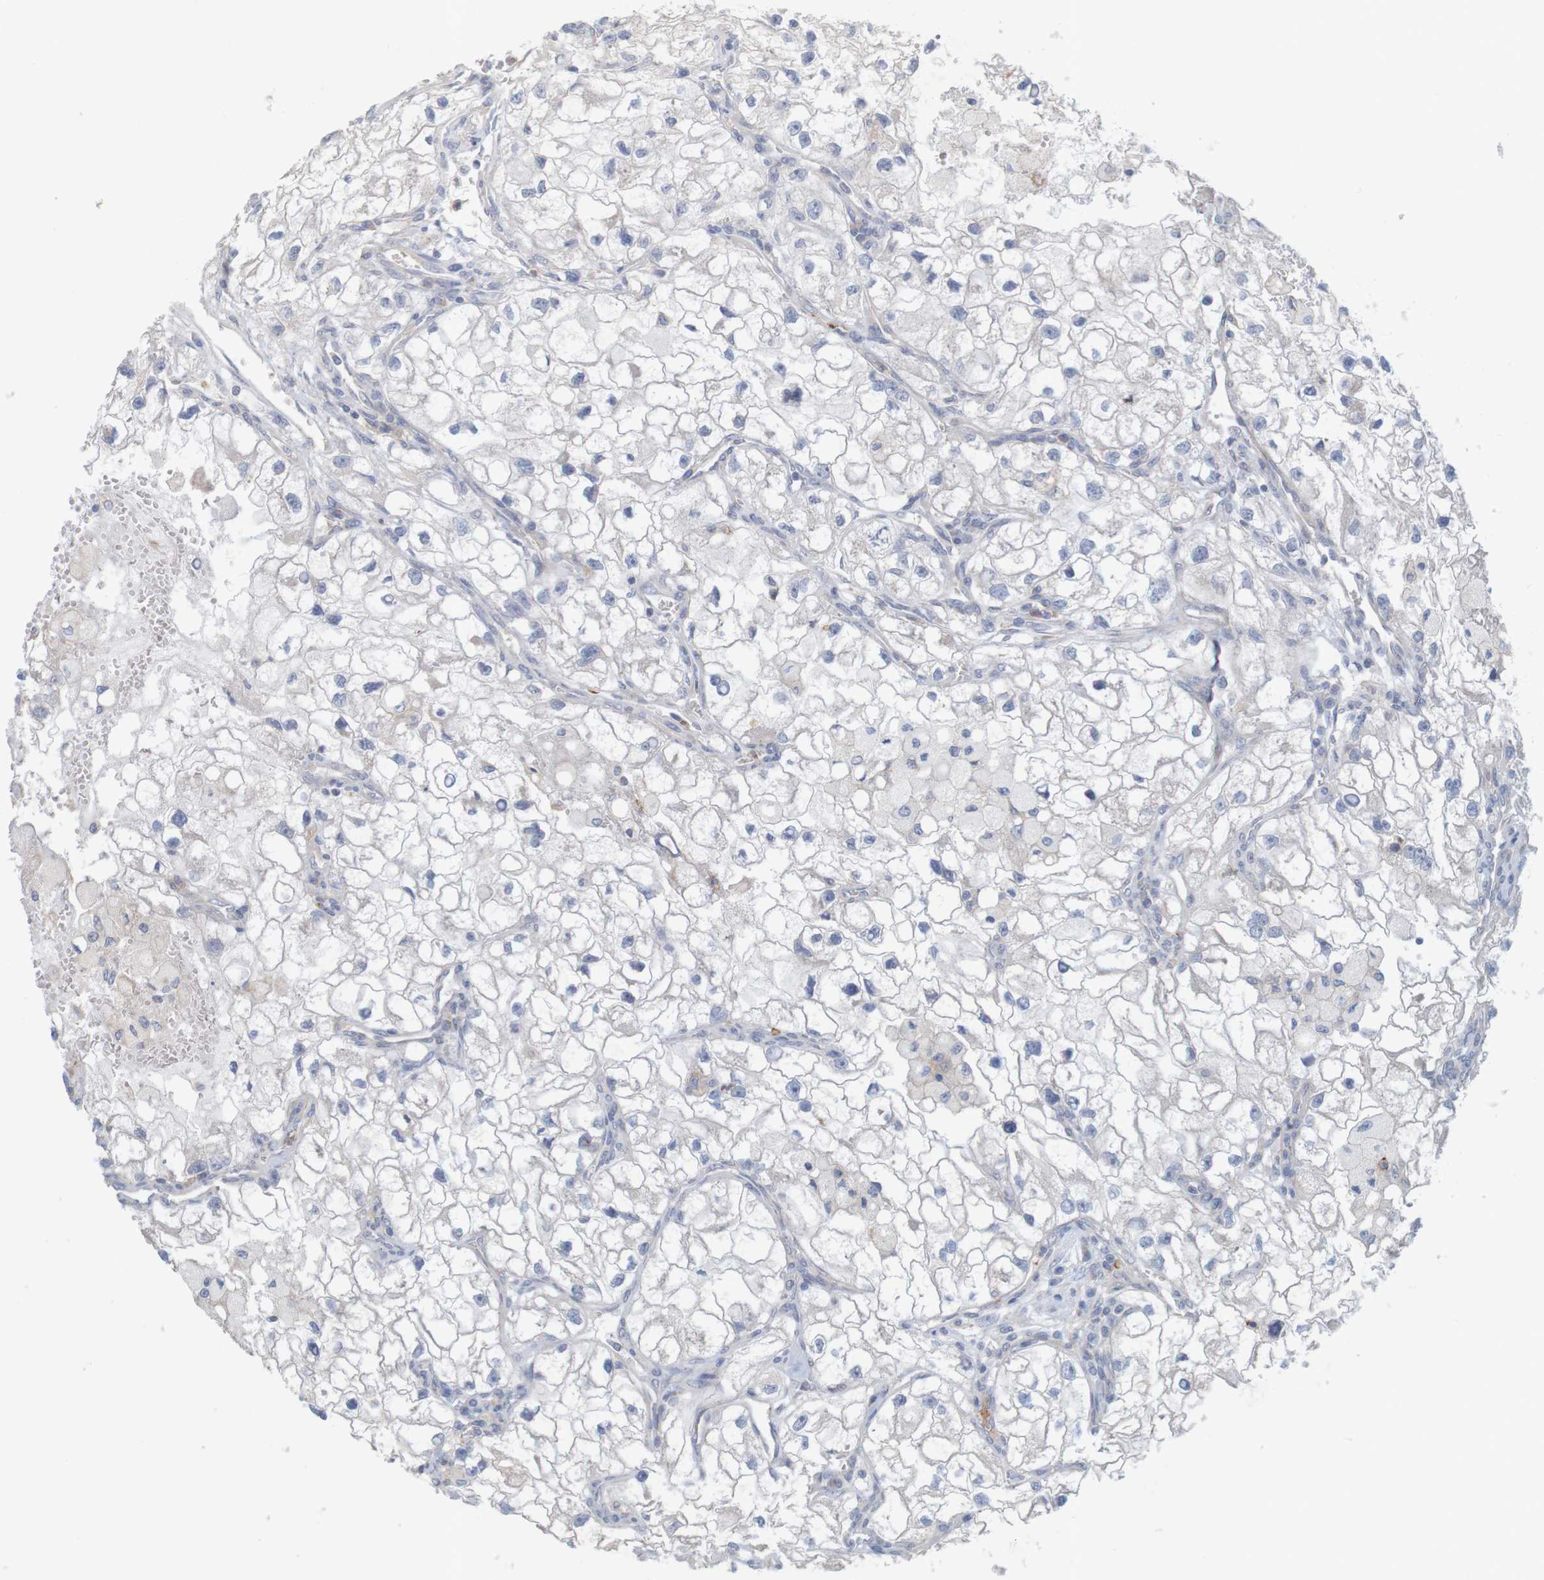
{"staining": {"intensity": "negative", "quantity": "none", "location": "none"}, "tissue": "renal cancer", "cell_type": "Tumor cells", "image_type": "cancer", "snomed": [{"axis": "morphology", "description": "Adenocarcinoma, NOS"}, {"axis": "topography", "description": "Kidney"}], "caption": "This is an IHC photomicrograph of human renal adenocarcinoma. There is no expression in tumor cells.", "gene": "KRT23", "patient": {"sex": "female", "age": 70}}